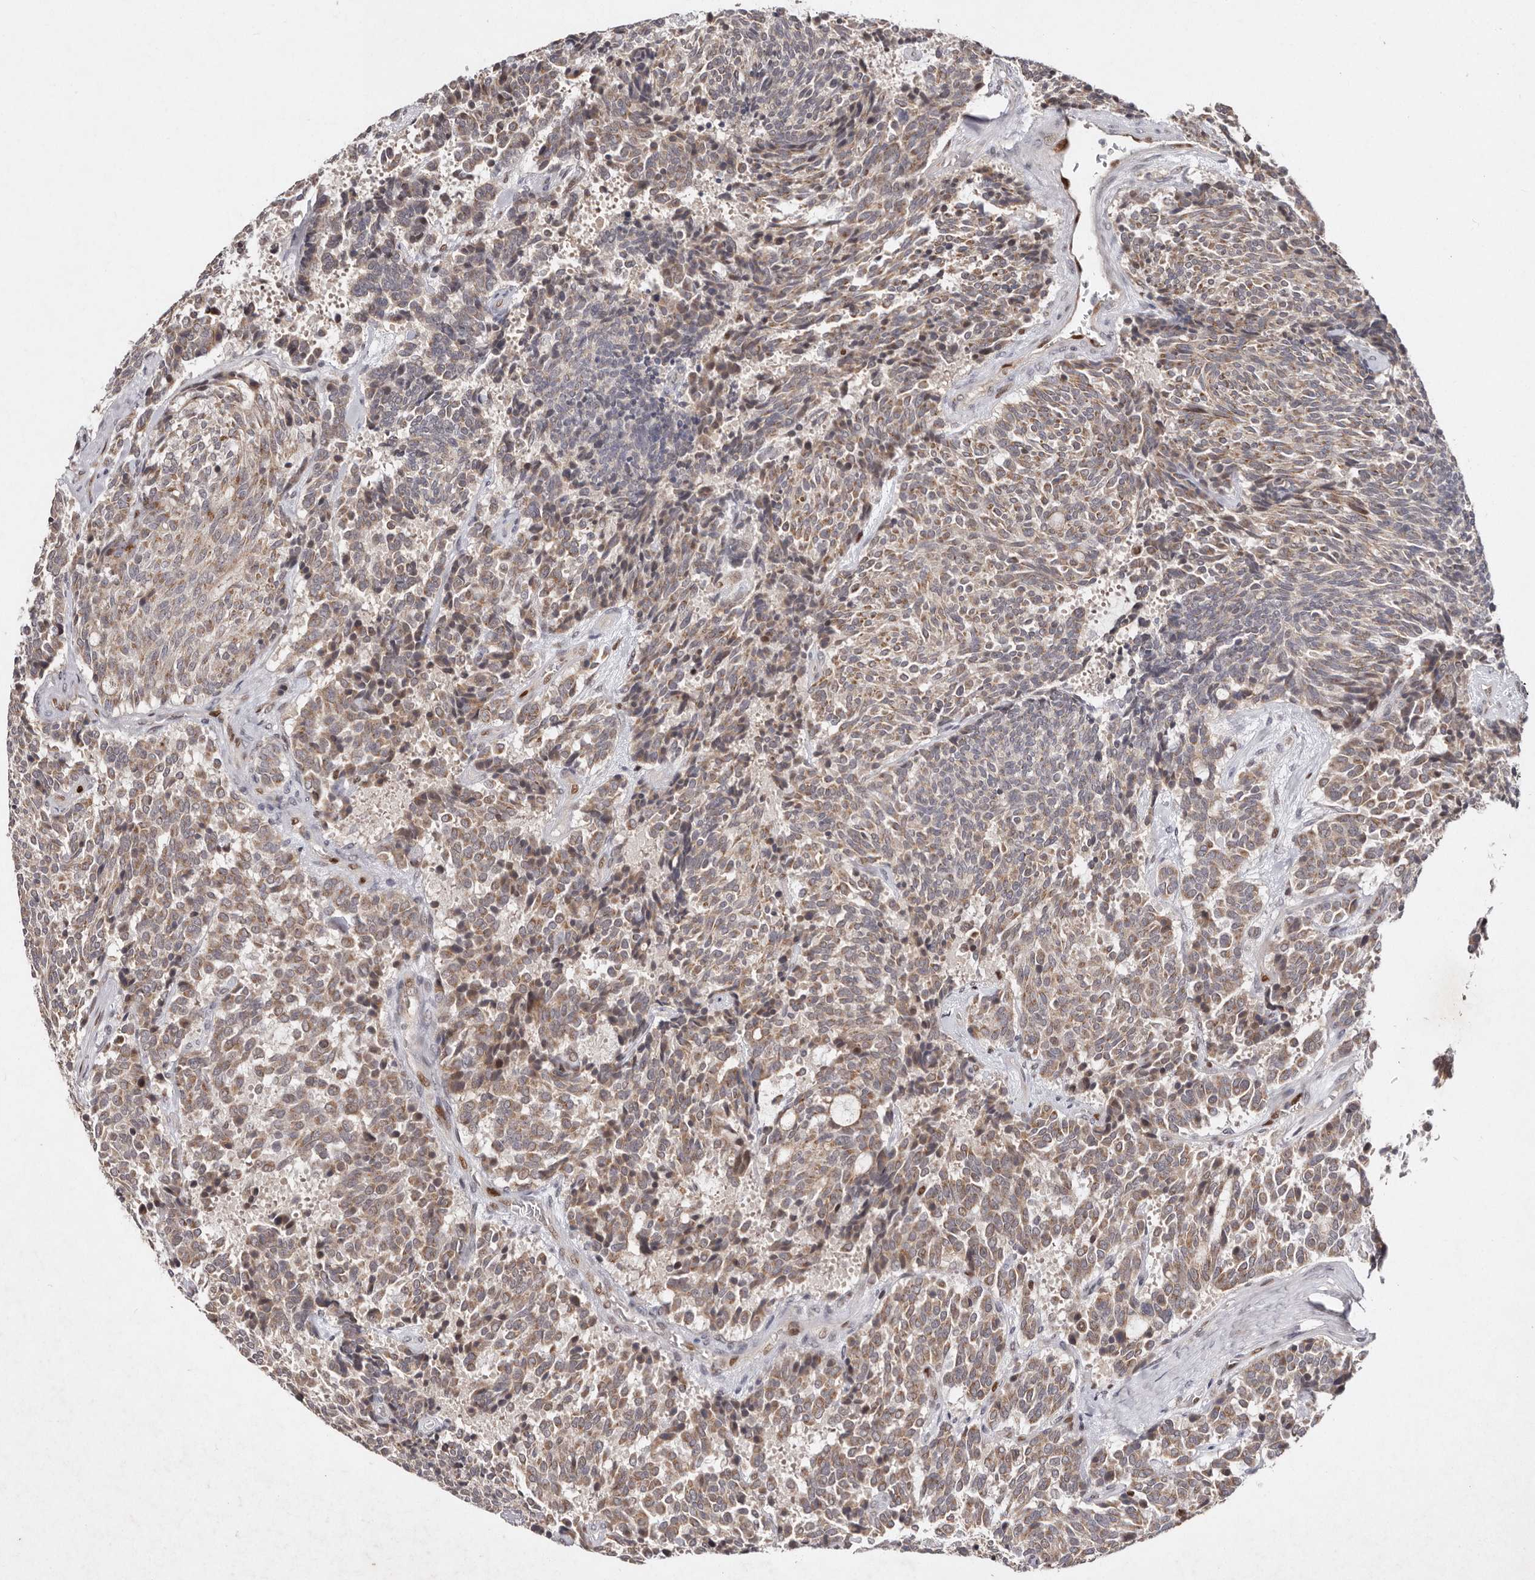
{"staining": {"intensity": "weak", "quantity": "25%-75%", "location": "cytoplasmic/membranous"}, "tissue": "carcinoid", "cell_type": "Tumor cells", "image_type": "cancer", "snomed": [{"axis": "morphology", "description": "Carcinoid, malignant, NOS"}, {"axis": "topography", "description": "Pancreas"}], "caption": "This is a micrograph of IHC staining of carcinoid, which shows weak positivity in the cytoplasmic/membranous of tumor cells.", "gene": "KLF7", "patient": {"sex": "female", "age": 54}}